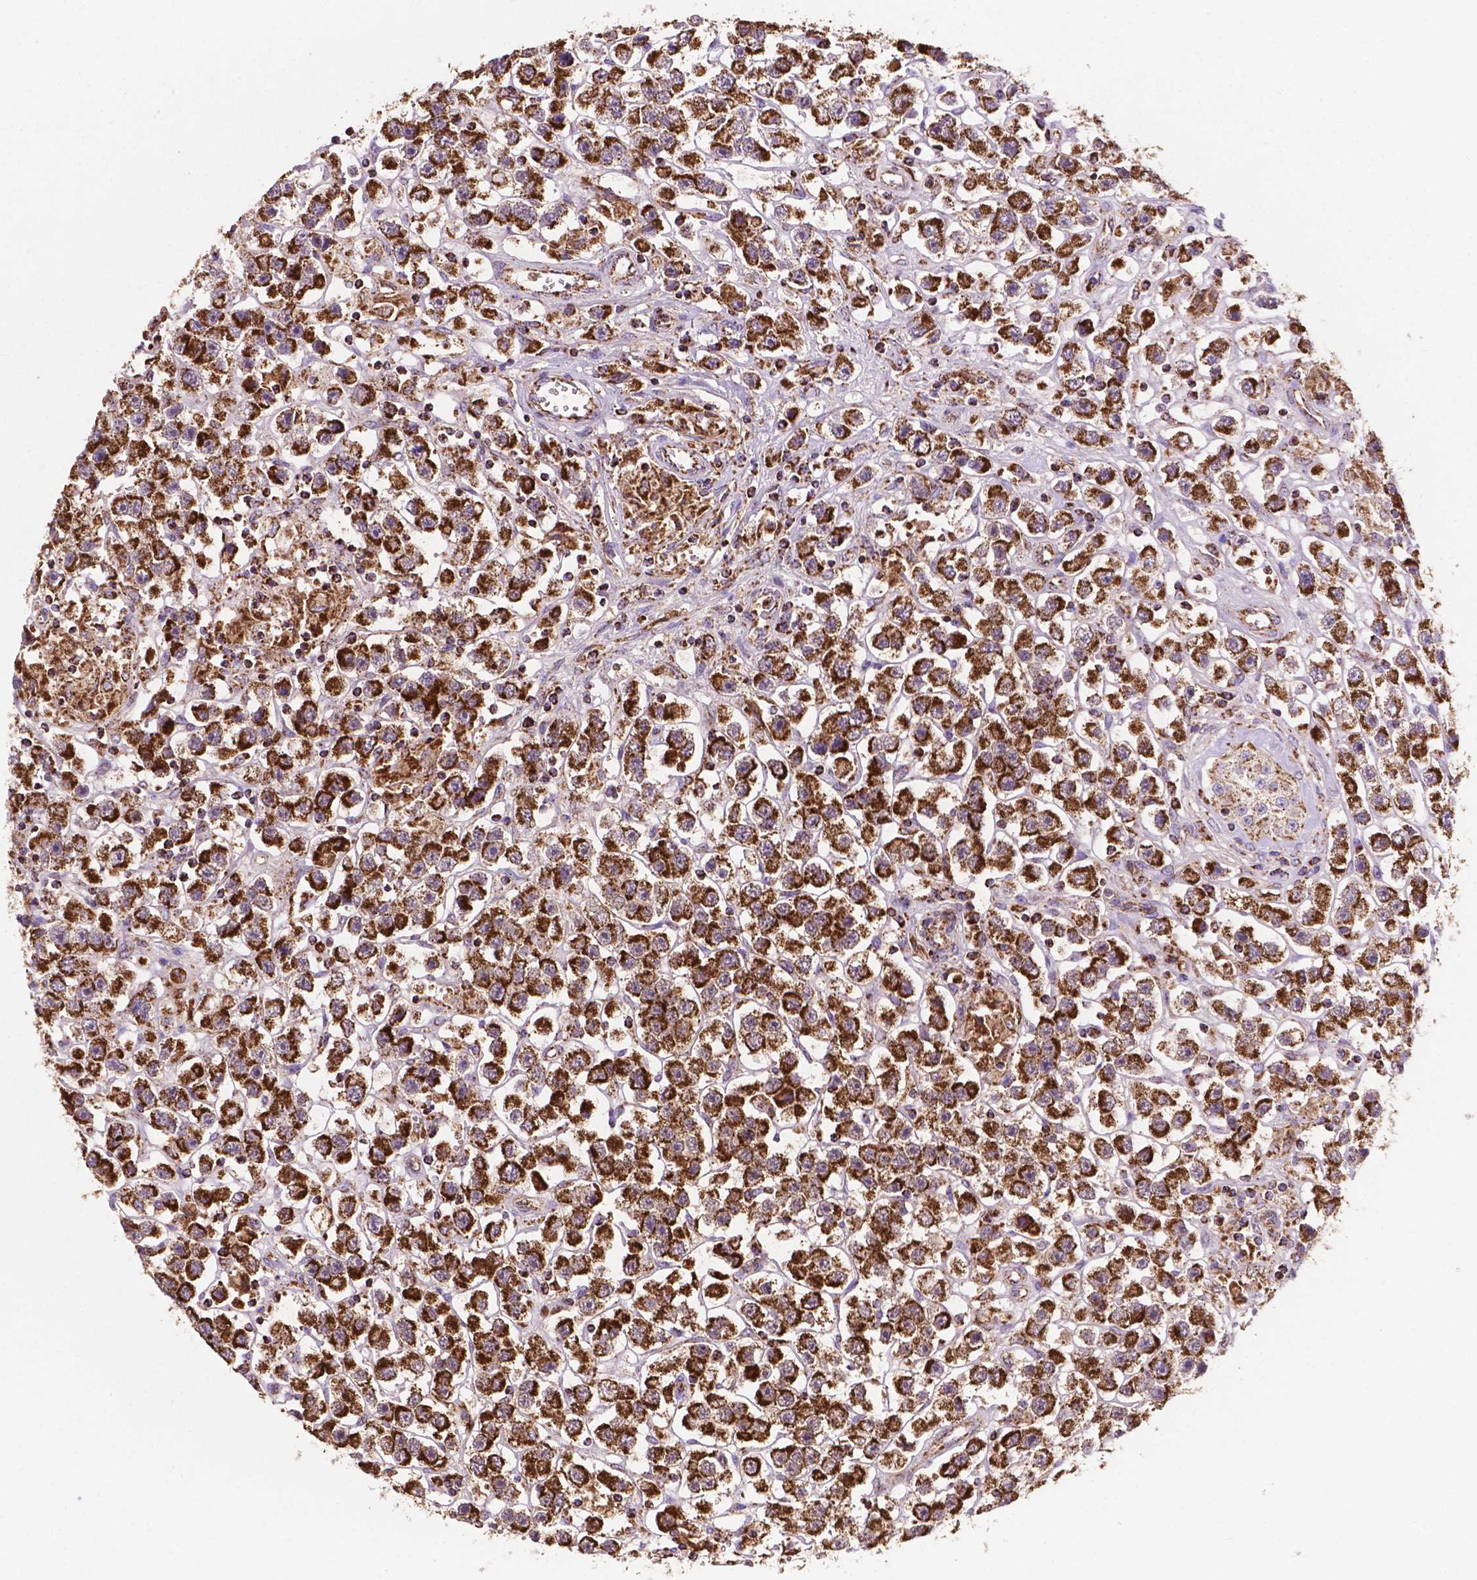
{"staining": {"intensity": "strong", "quantity": ">75%", "location": "cytoplasmic/membranous"}, "tissue": "testis cancer", "cell_type": "Tumor cells", "image_type": "cancer", "snomed": [{"axis": "morphology", "description": "Seminoma, NOS"}, {"axis": "topography", "description": "Testis"}], "caption": "Immunohistochemical staining of human testis cancer exhibits strong cytoplasmic/membranous protein positivity in about >75% of tumor cells.", "gene": "HSPD1", "patient": {"sex": "male", "age": 45}}